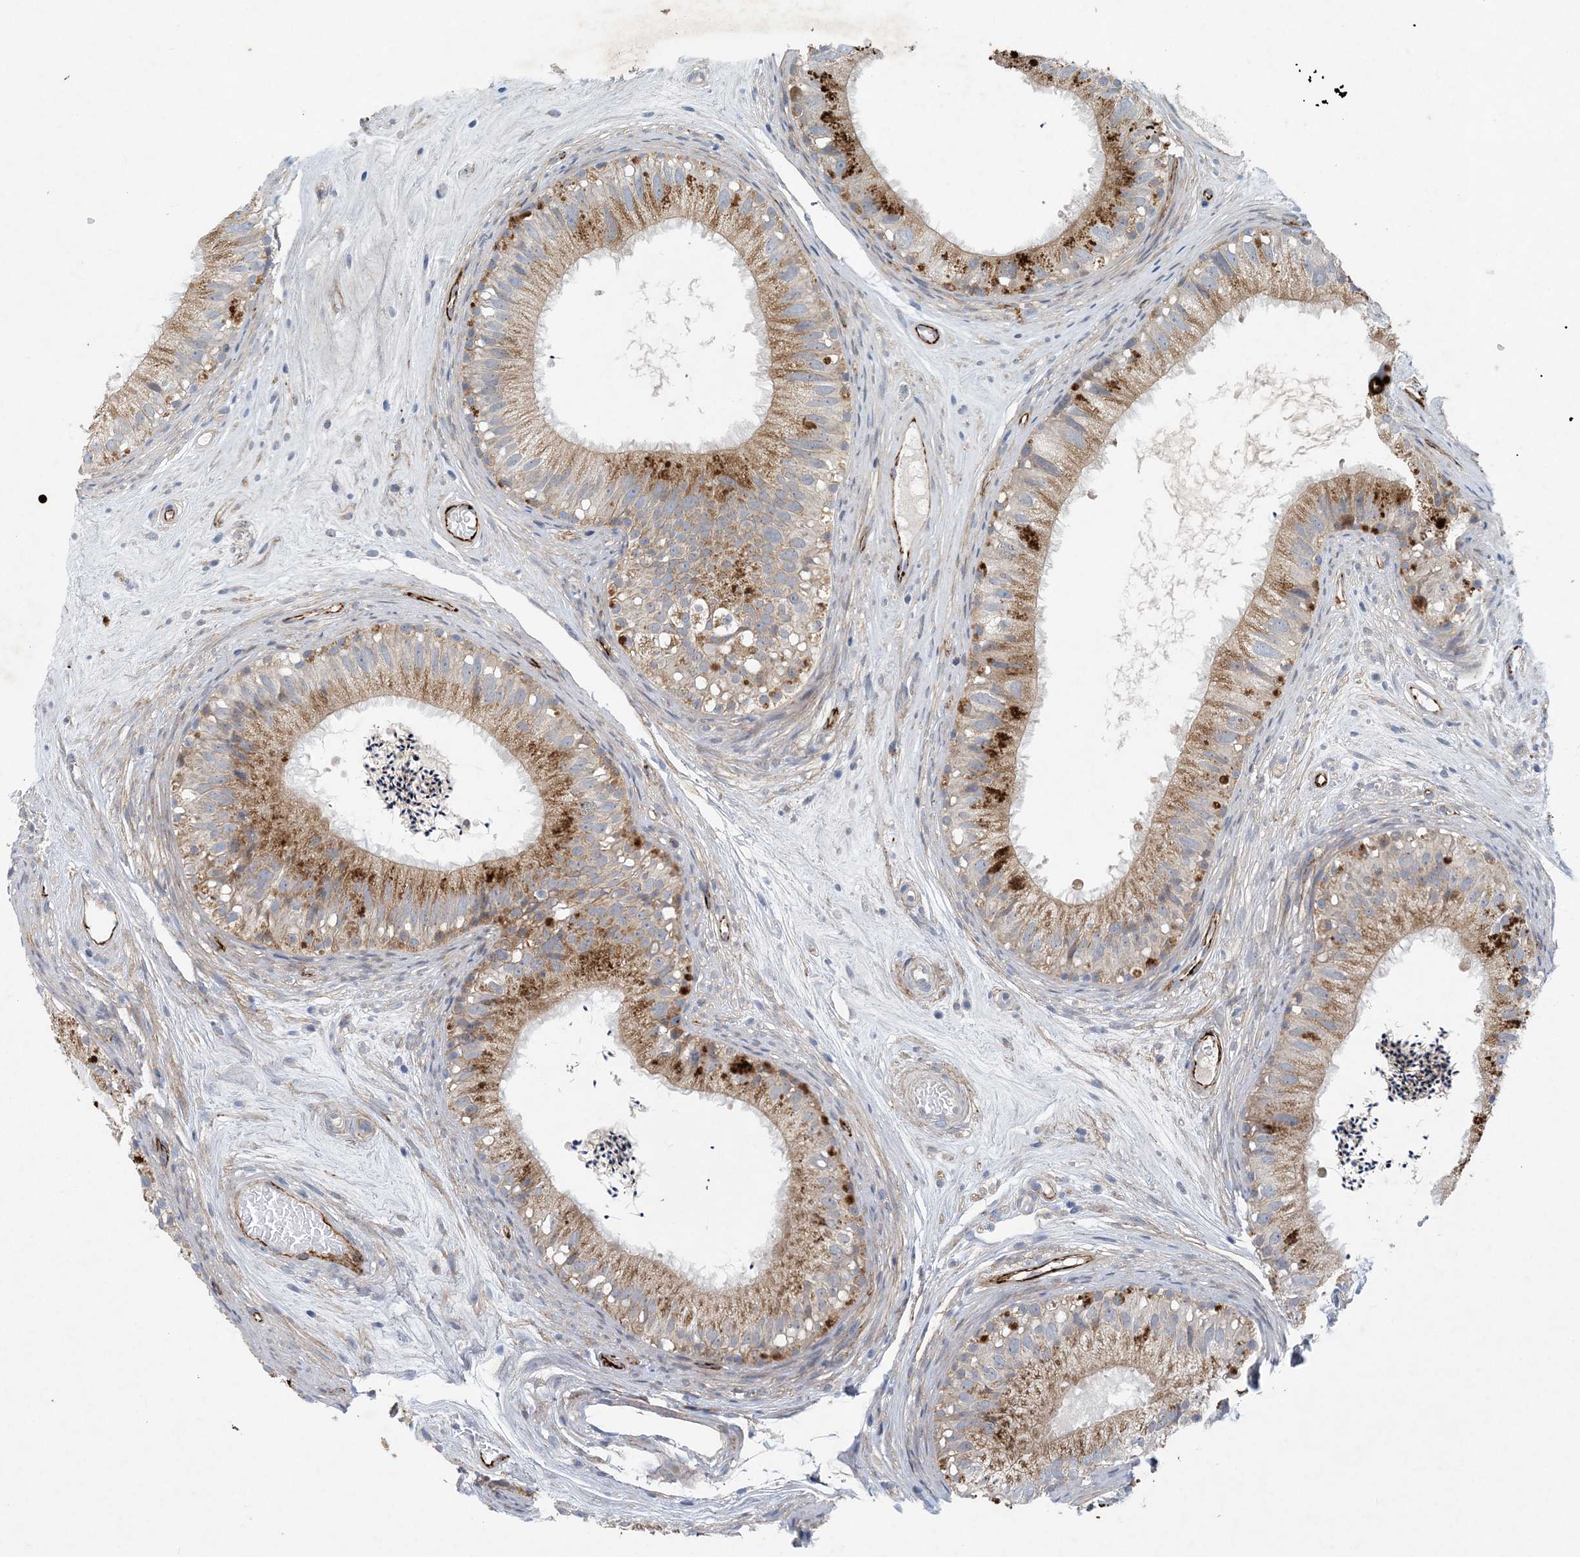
{"staining": {"intensity": "moderate", "quantity": "25%-75%", "location": "cytoplasmic/membranous"}, "tissue": "epididymis", "cell_type": "Glandular cells", "image_type": "normal", "snomed": [{"axis": "morphology", "description": "Normal tissue, NOS"}, {"axis": "topography", "description": "Epididymis"}], "caption": "Immunohistochemistry (IHC) staining of unremarkable epididymis, which exhibits medium levels of moderate cytoplasmic/membranous positivity in about 25%-75% of glandular cells indicating moderate cytoplasmic/membranous protein positivity. The staining was performed using DAB (3,3'-diaminobenzidine) (brown) for protein detection and nuclei were counterstained in hematoxylin (blue).", "gene": "HIKESHI", "patient": {"sex": "male", "age": 77}}